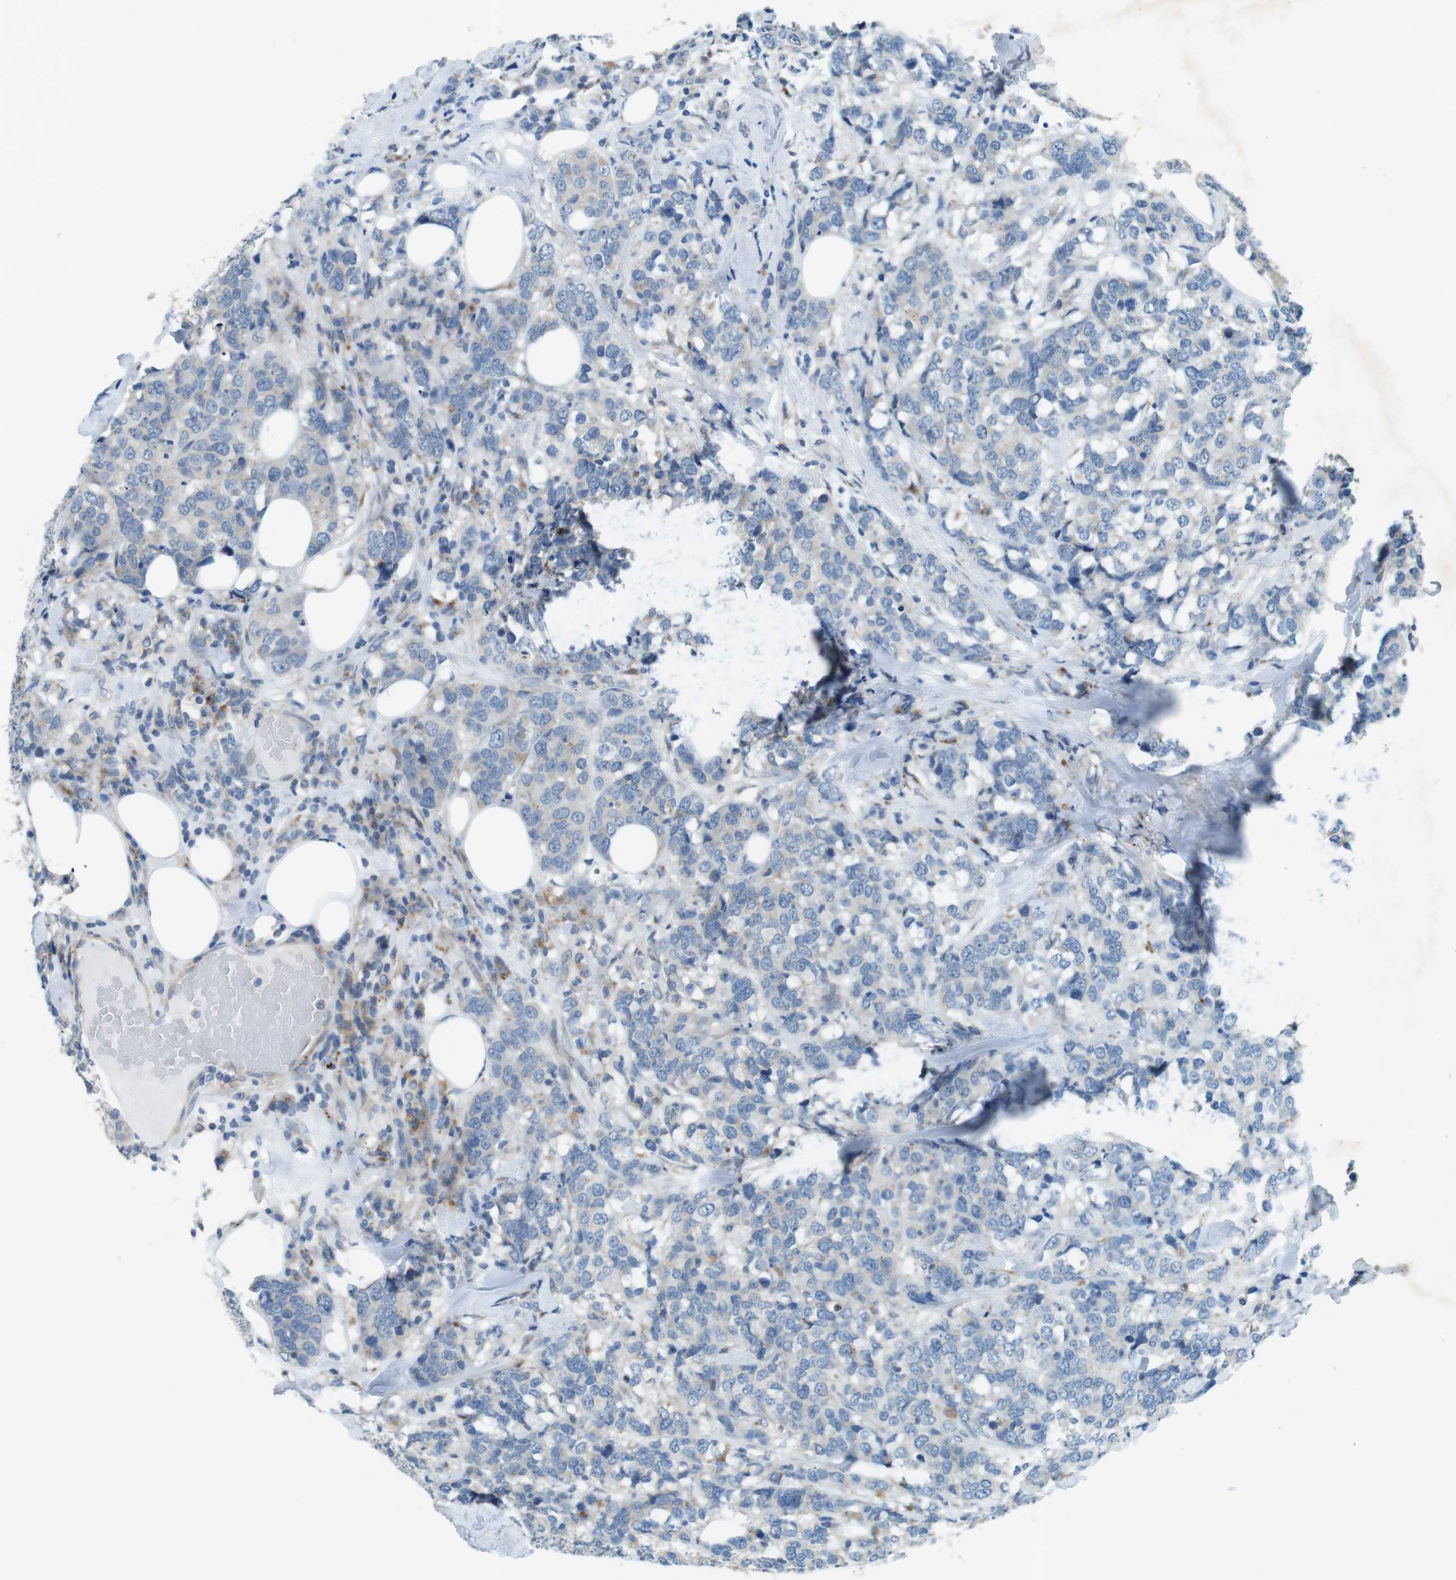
{"staining": {"intensity": "negative", "quantity": "none", "location": "none"}, "tissue": "breast cancer", "cell_type": "Tumor cells", "image_type": "cancer", "snomed": [{"axis": "morphology", "description": "Lobular carcinoma"}, {"axis": "topography", "description": "Breast"}], "caption": "Immunohistochemical staining of human breast lobular carcinoma displays no significant expression in tumor cells.", "gene": "TYW1", "patient": {"sex": "female", "age": 59}}